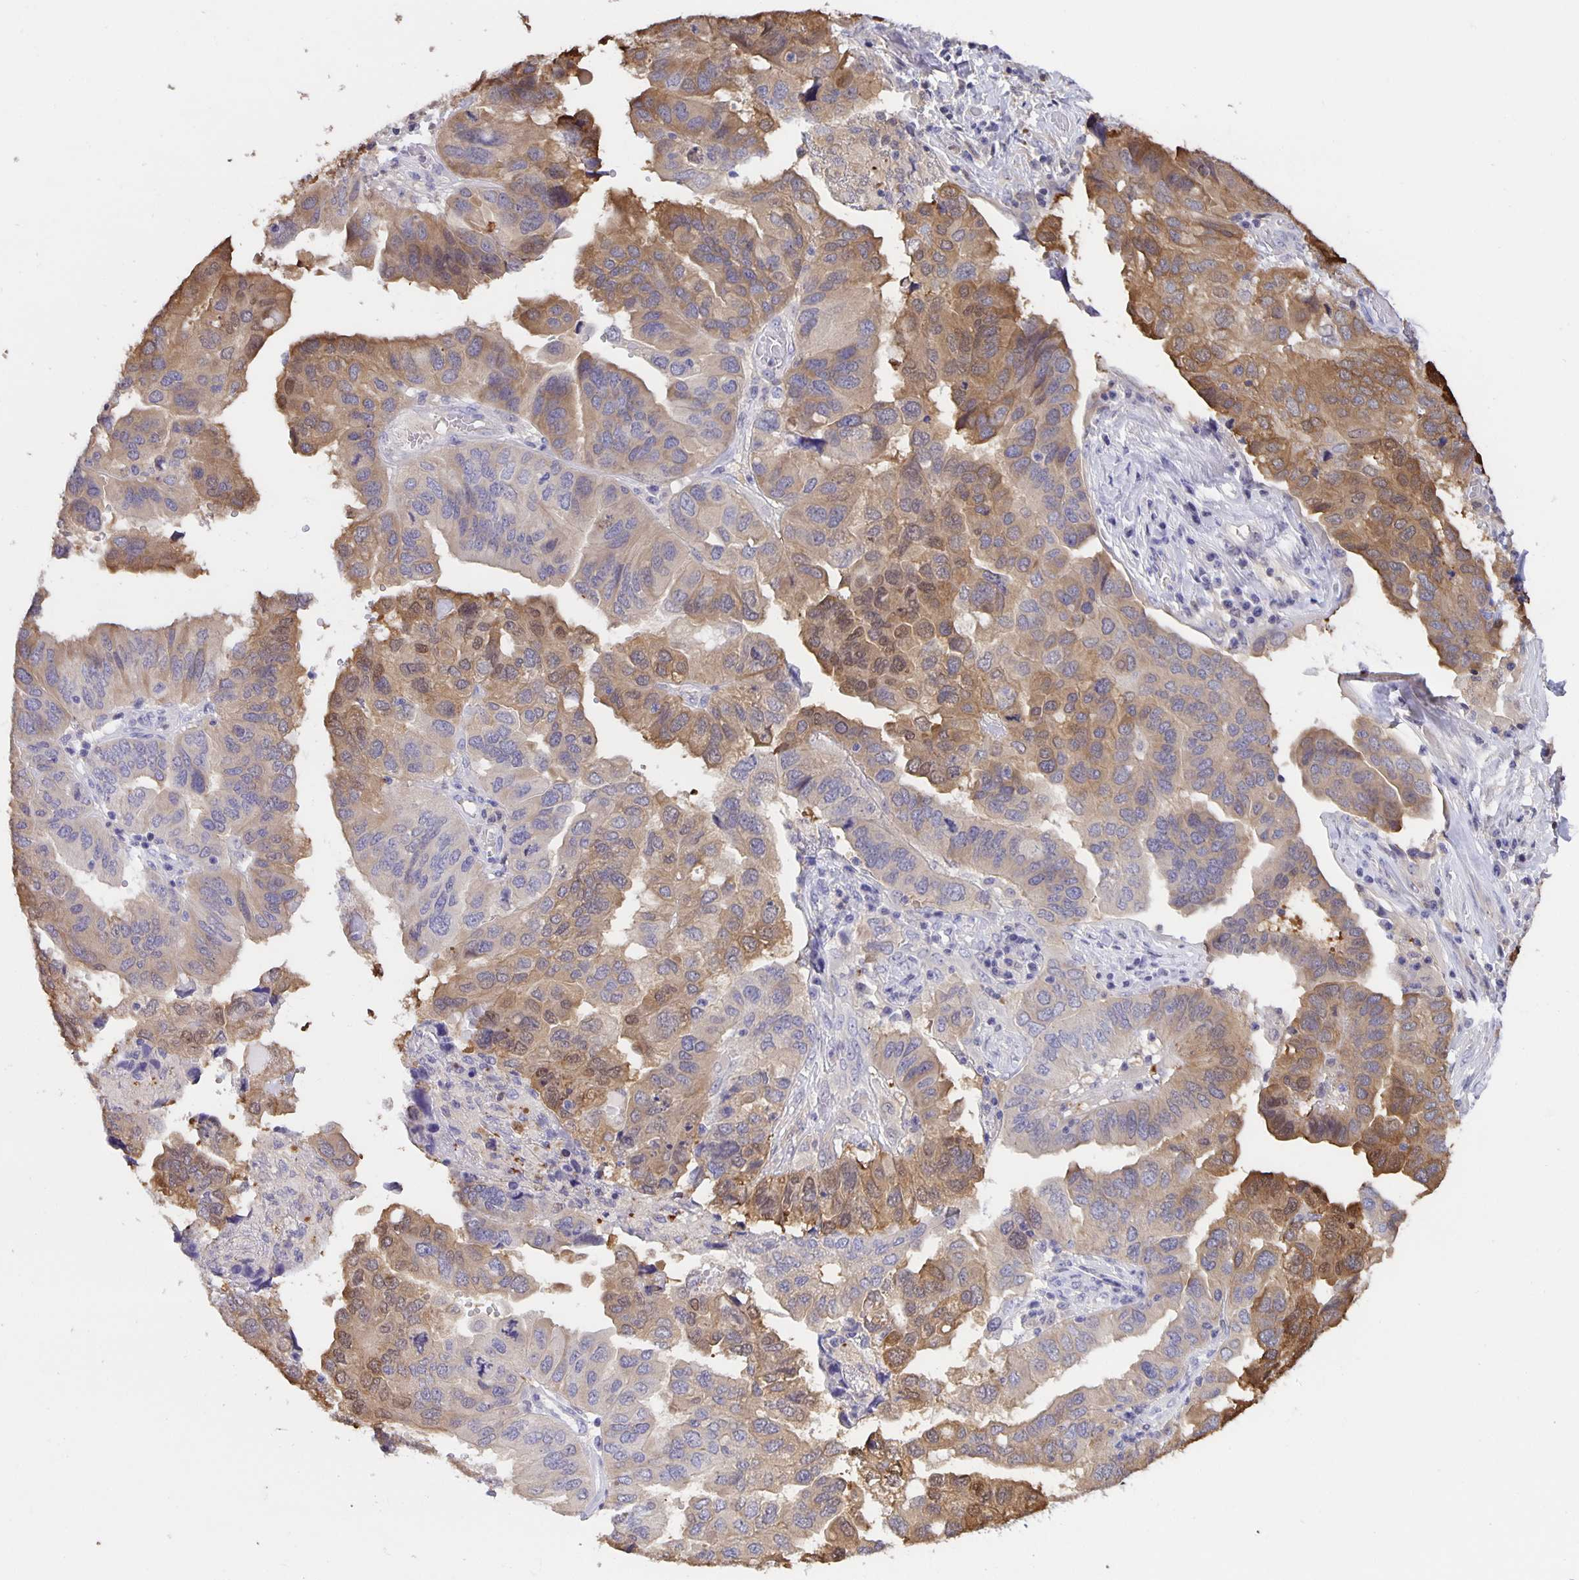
{"staining": {"intensity": "moderate", "quantity": "25%-75%", "location": "cytoplasmic/membranous"}, "tissue": "ovarian cancer", "cell_type": "Tumor cells", "image_type": "cancer", "snomed": [{"axis": "morphology", "description": "Cystadenocarcinoma, serous, NOS"}, {"axis": "topography", "description": "Ovary"}], "caption": "Serous cystadenocarcinoma (ovarian) was stained to show a protein in brown. There is medium levels of moderate cytoplasmic/membranous positivity in approximately 25%-75% of tumor cells.", "gene": "MARCHF6", "patient": {"sex": "female", "age": 79}}